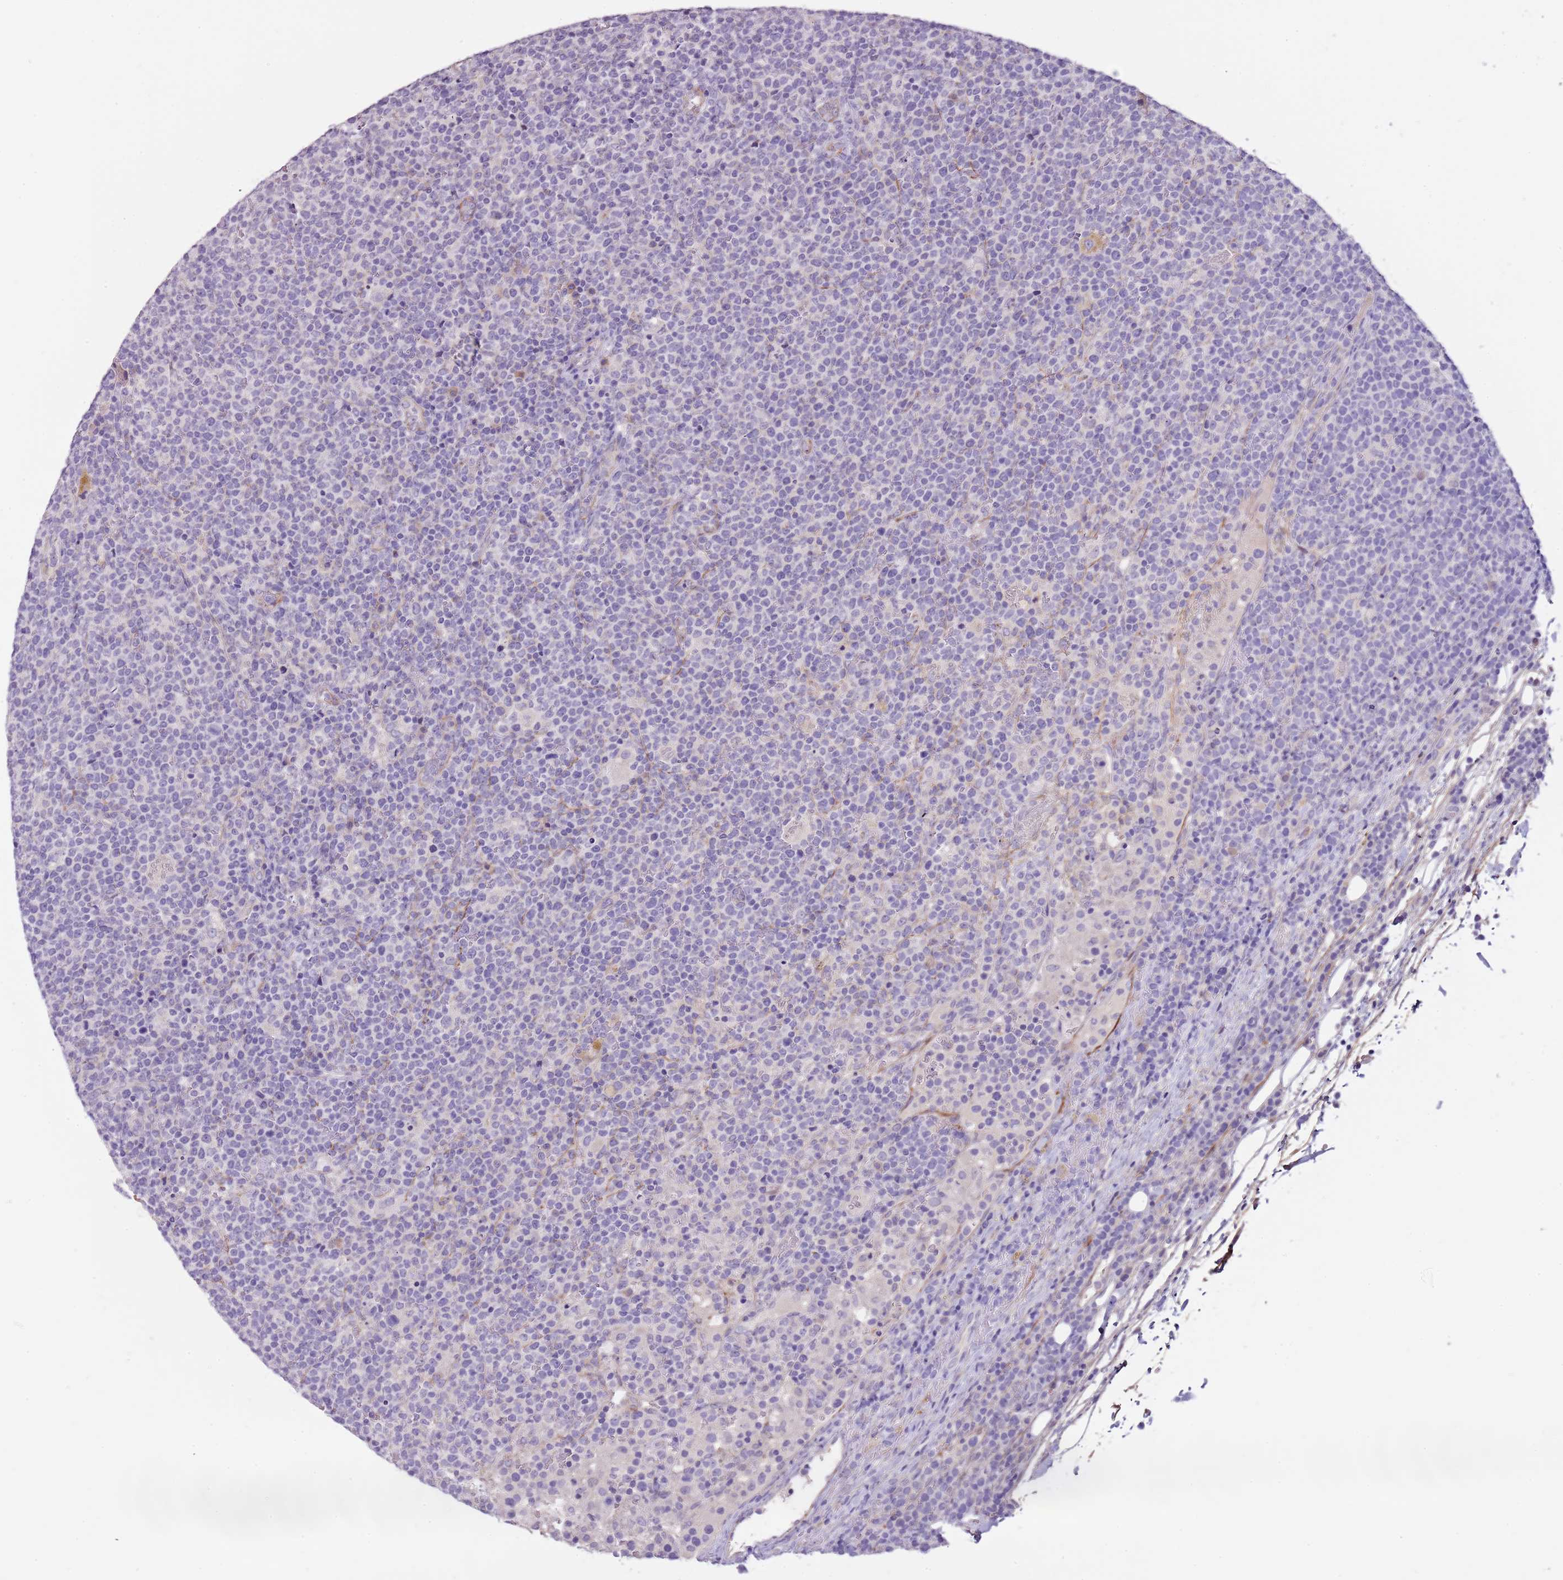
{"staining": {"intensity": "negative", "quantity": "none", "location": "none"}, "tissue": "lymphoma", "cell_type": "Tumor cells", "image_type": "cancer", "snomed": [{"axis": "morphology", "description": "Malignant lymphoma, non-Hodgkin's type, High grade"}, {"axis": "topography", "description": "Lymph node"}], "caption": "Lymphoma stained for a protein using immunohistochemistry (IHC) shows no expression tumor cells.", "gene": "NKX2-3", "patient": {"sex": "male", "age": 61}}